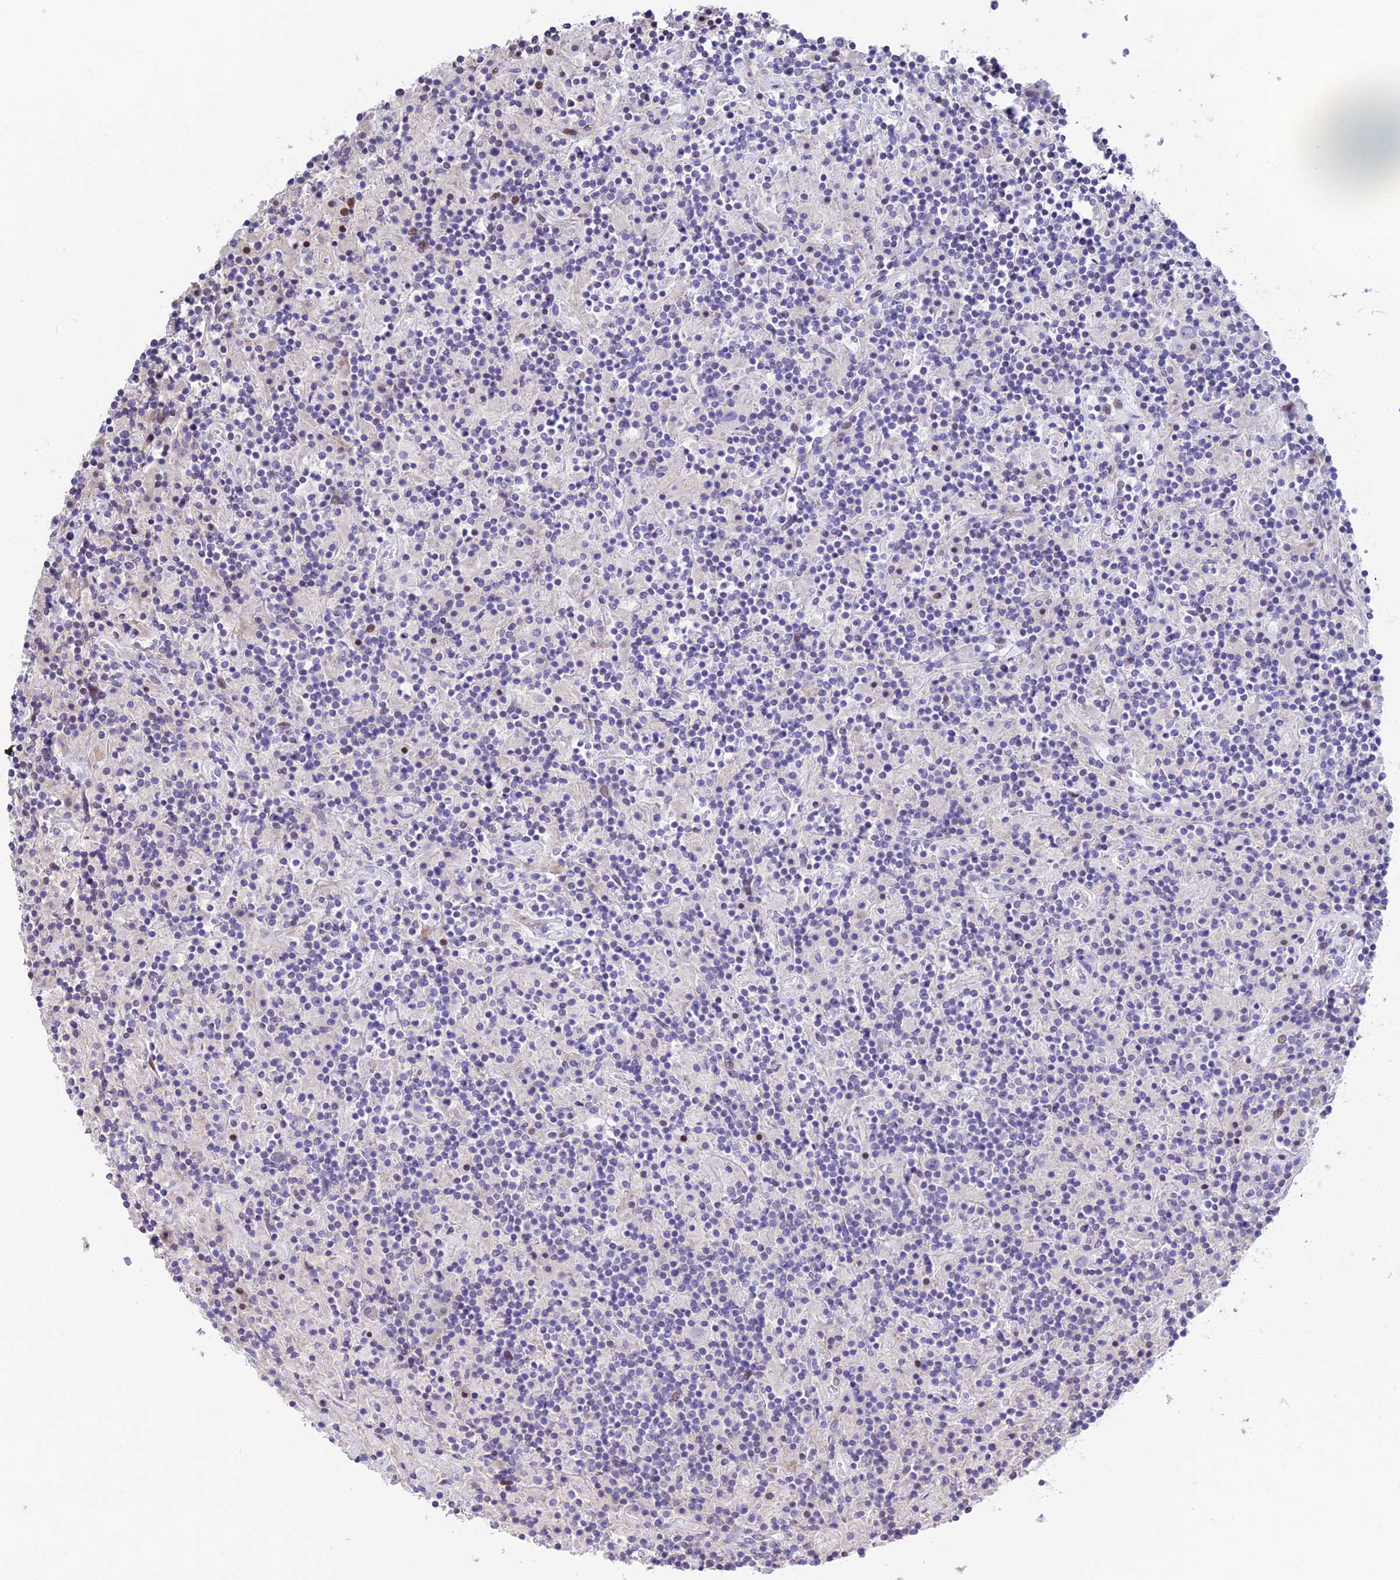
{"staining": {"intensity": "negative", "quantity": "none", "location": "none"}, "tissue": "lymphoma", "cell_type": "Tumor cells", "image_type": "cancer", "snomed": [{"axis": "morphology", "description": "Hodgkin's disease, NOS"}, {"axis": "topography", "description": "Lymph node"}], "caption": "Tumor cells show no significant protein staining in Hodgkin's disease.", "gene": "PRIM1", "patient": {"sex": "male", "age": 70}}